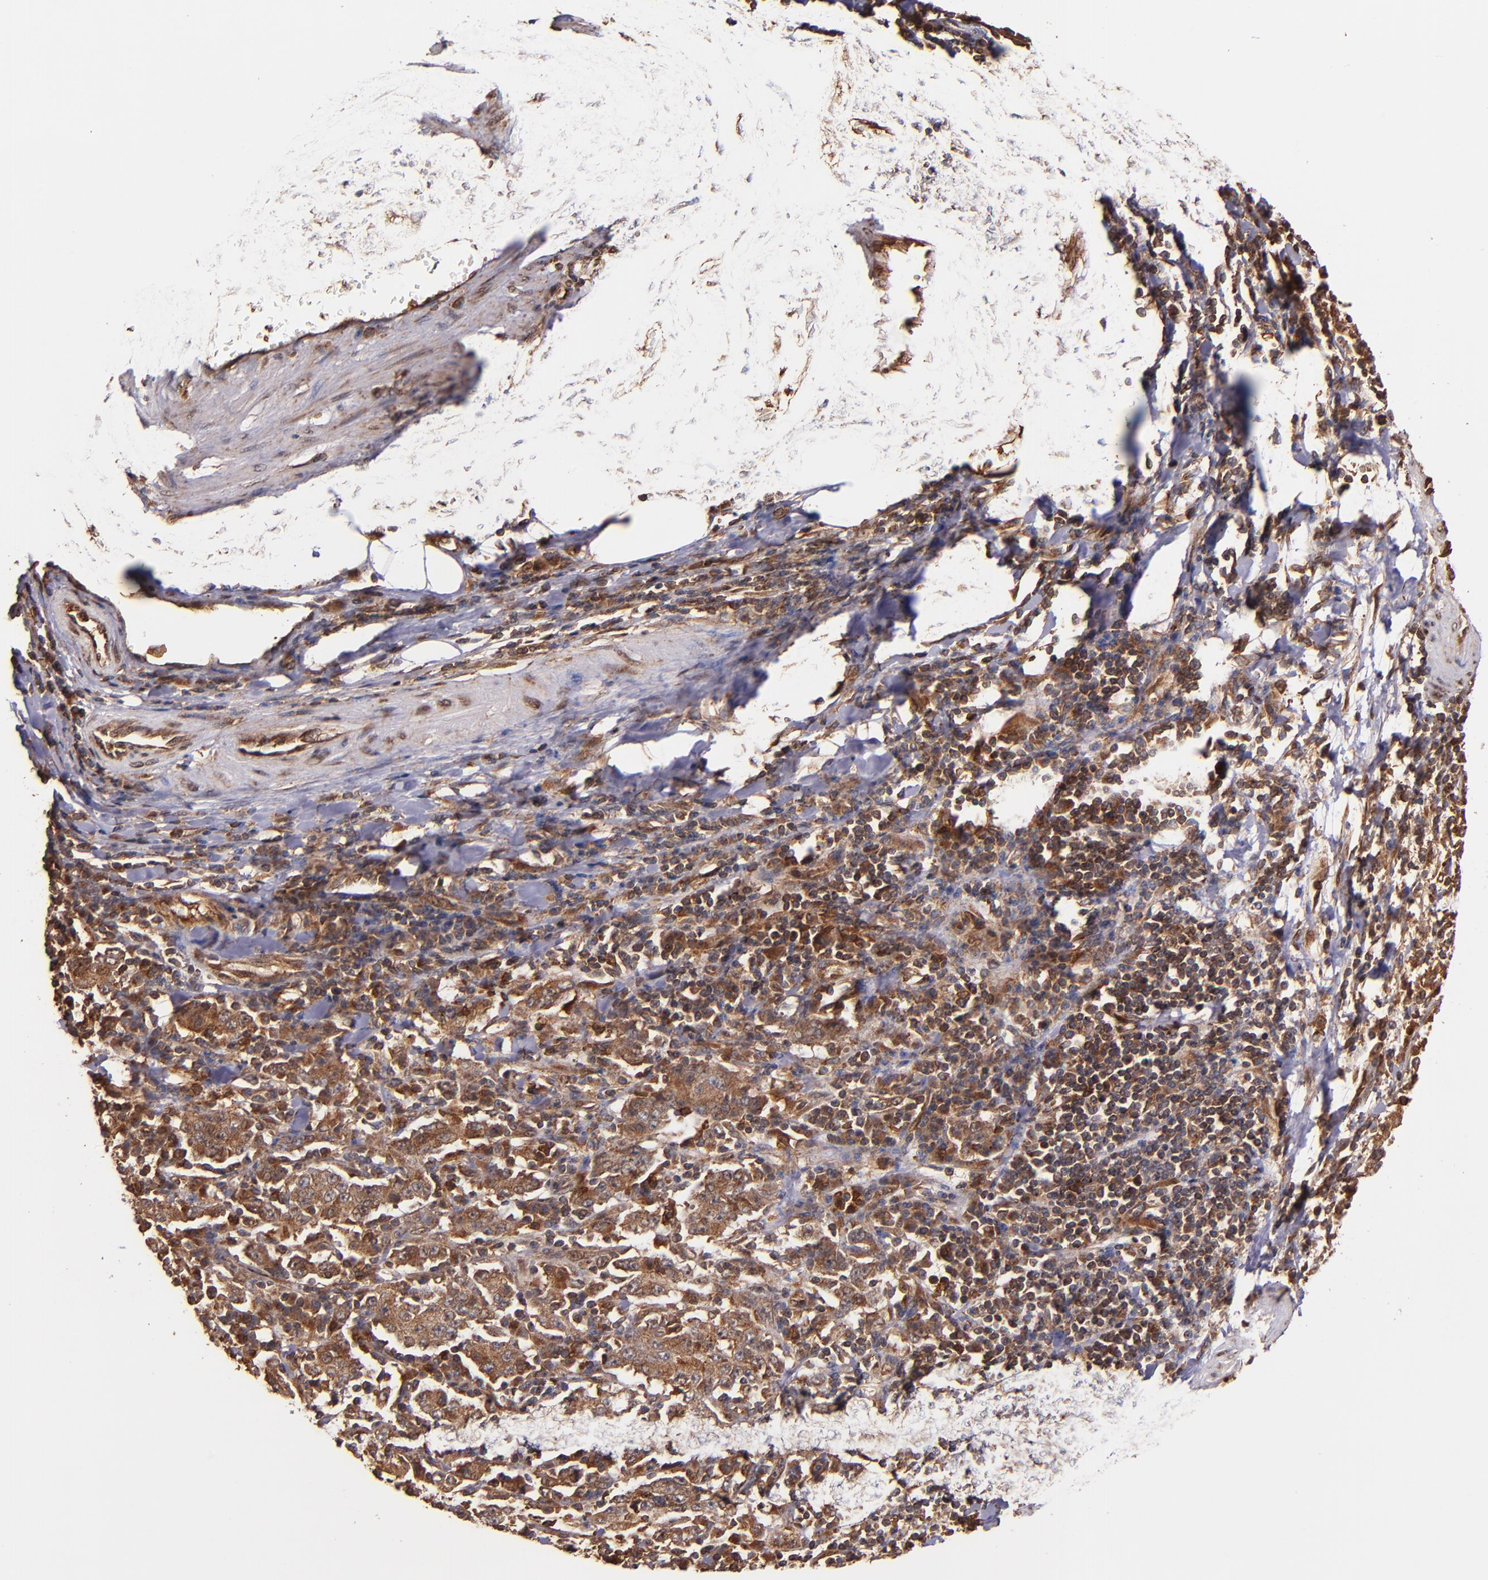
{"staining": {"intensity": "strong", "quantity": ">75%", "location": "cytoplasmic/membranous"}, "tissue": "stomach cancer", "cell_type": "Tumor cells", "image_type": "cancer", "snomed": [{"axis": "morphology", "description": "Normal tissue, NOS"}, {"axis": "morphology", "description": "Adenocarcinoma, NOS"}, {"axis": "topography", "description": "Stomach, upper"}, {"axis": "topography", "description": "Stomach"}], "caption": "Stomach cancer (adenocarcinoma) stained for a protein exhibits strong cytoplasmic/membranous positivity in tumor cells.", "gene": "STX8", "patient": {"sex": "male", "age": 59}}